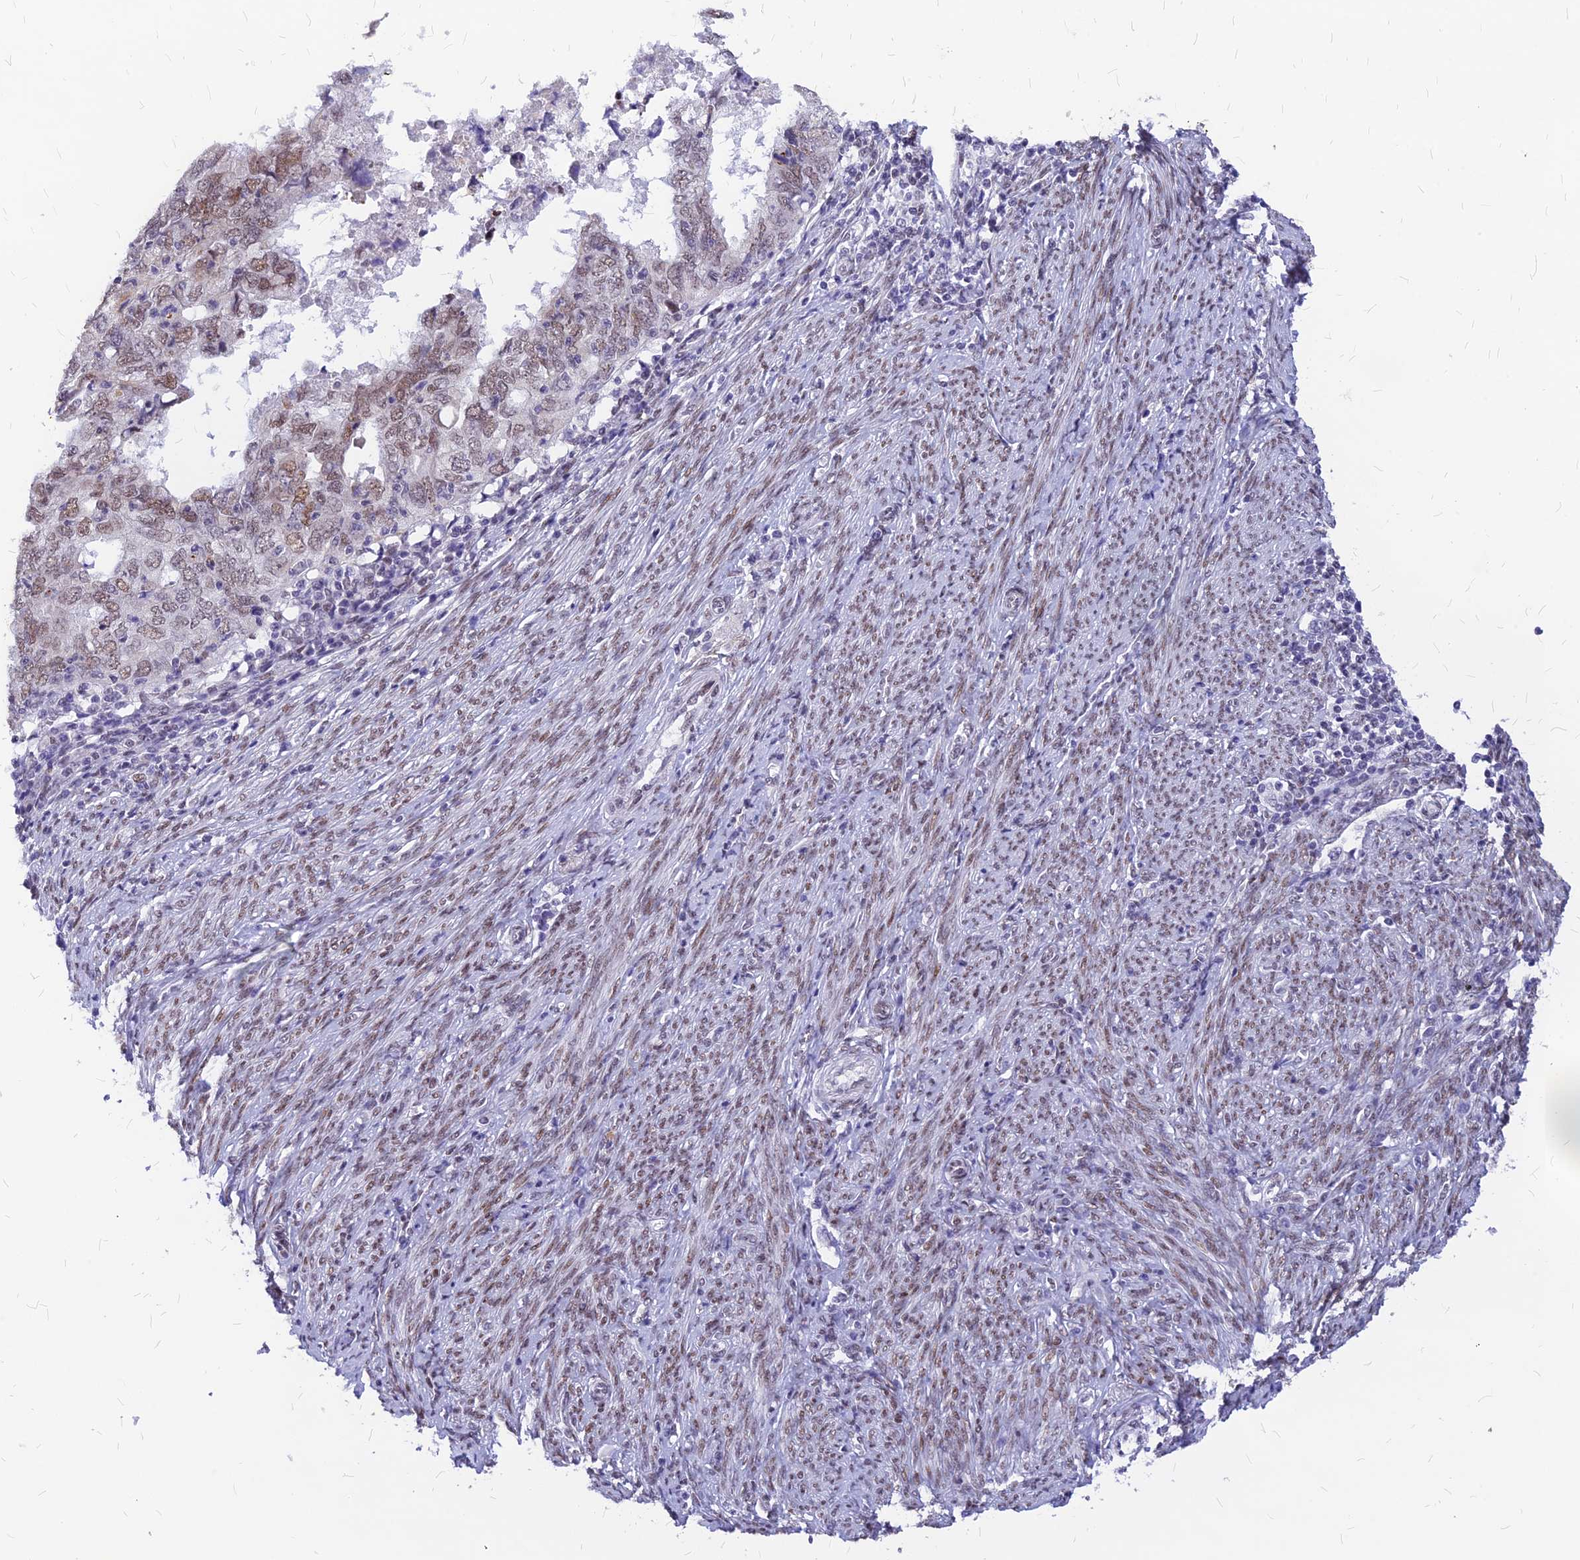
{"staining": {"intensity": "moderate", "quantity": ">75%", "location": "nuclear"}, "tissue": "endometrial cancer", "cell_type": "Tumor cells", "image_type": "cancer", "snomed": [{"axis": "morphology", "description": "Adenocarcinoma, NOS"}, {"axis": "topography", "description": "Uterus"}], "caption": "Tumor cells exhibit medium levels of moderate nuclear expression in approximately >75% of cells in human endometrial adenocarcinoma. (DAB (3,3'-diaminobenzidine) IHC with brightfield microscopy, high magnification).", "gene": "KCTD13", "patient": {"sex": "female", "age": 77}}